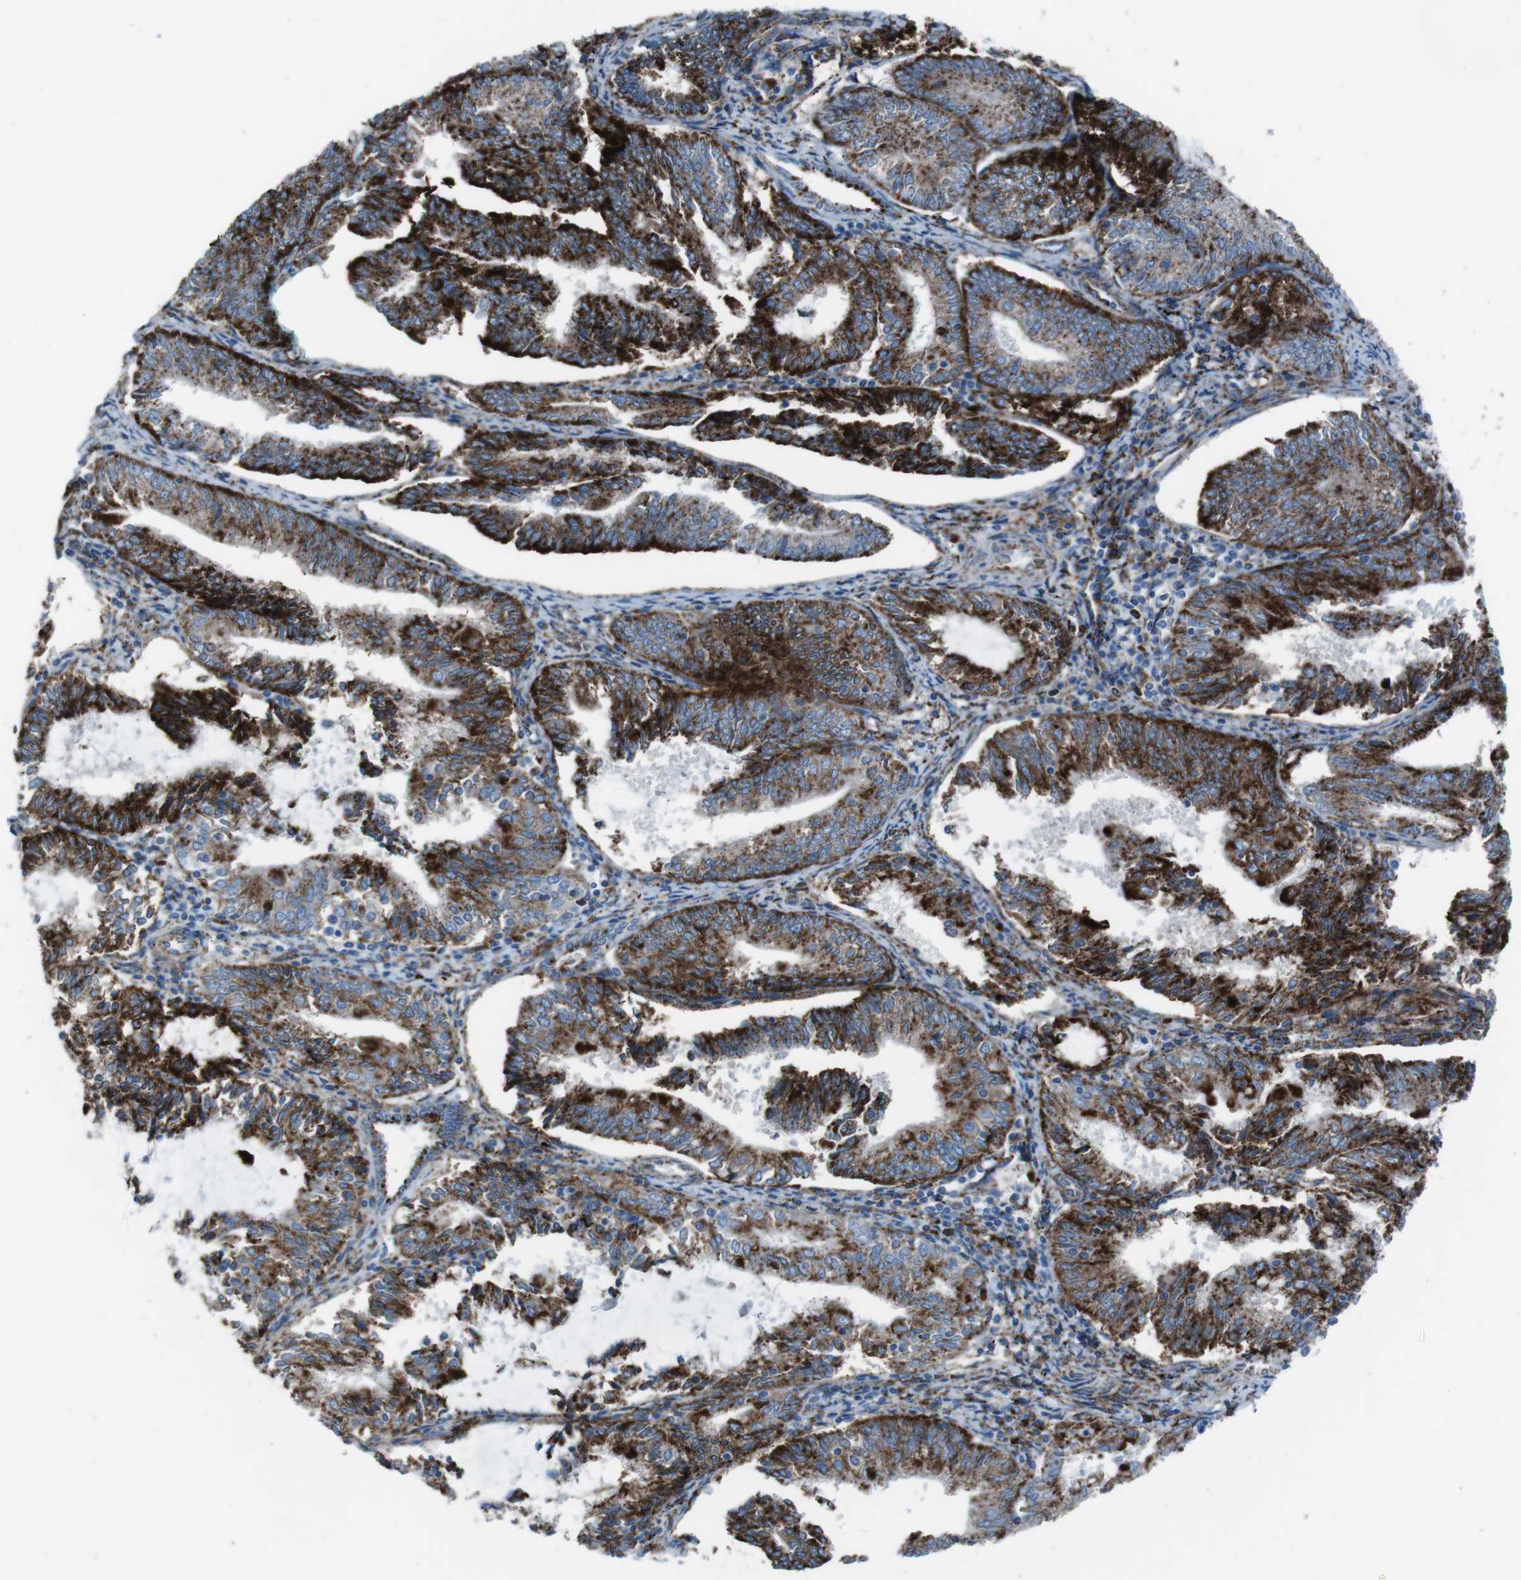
{"staining": {"intensity": "strong", "quantity": ">75%", "location": "cytoplasmic/membranous"}, "tissue": "endometrial cancer", "cell_type": "Tumor cells", "image_type": "cancer", "snomed": [{"axis": "morphology", "description": "Adenocarcinoma, NOS"}, {"axis": "topography", "description": "Endometrium"}], "caption": "Protein staining by IHC reveals strong cytoplasmic/membranous staining in approximately >75% of tumor cells in adenocarcinoma (endometrial).", "gene": "SCARB2", "patient": {"sex": "female", "age": 81}}